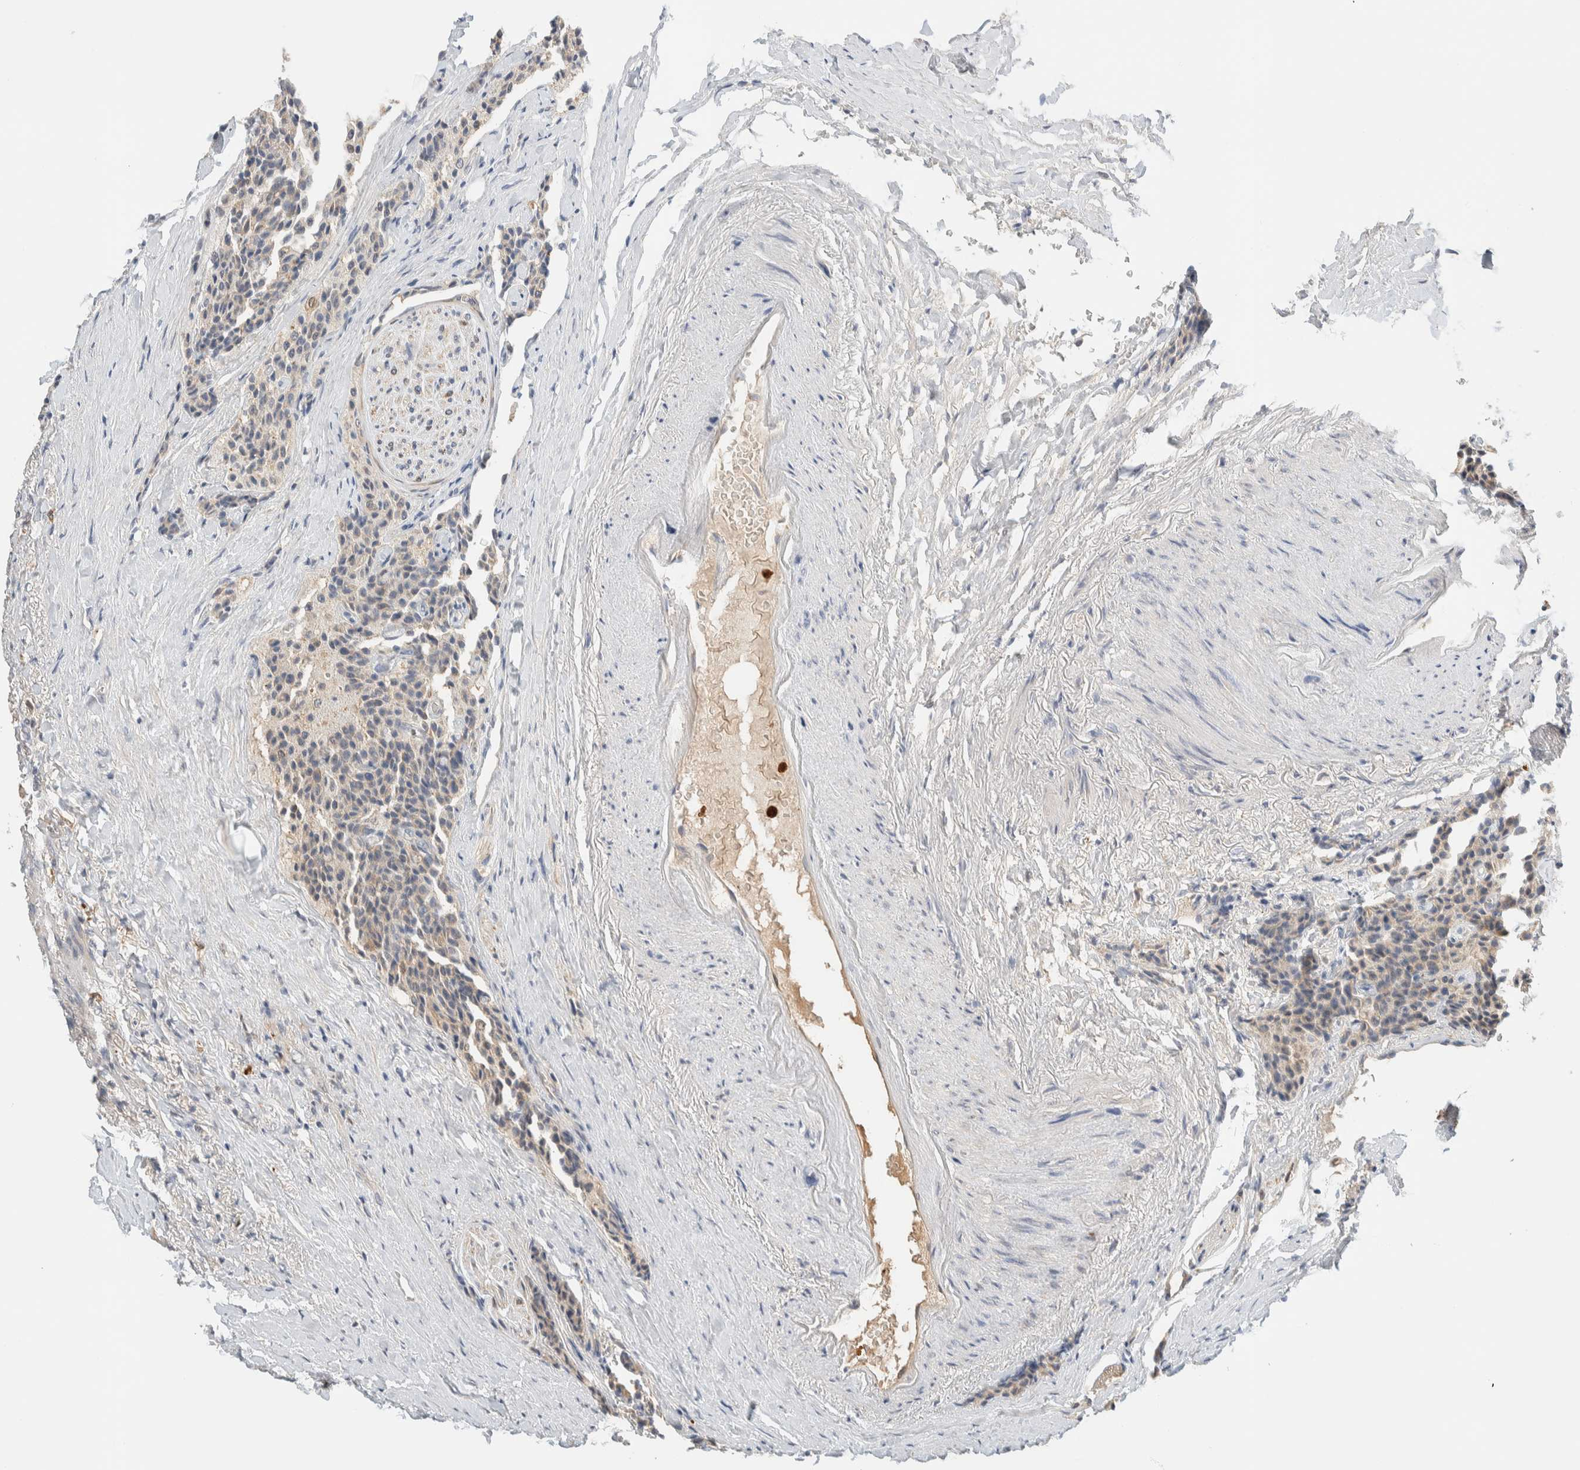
{"staining": {"intensity": "weak", "quantity": "<25%", "location": "cytoplasmic/membranous"}, "tissue": "carcinoid", "cell_type": "Tumor cells", "image_type": "cancer", "snomed": [{"axis": "morphology", "description": "Carcinoid, malignant, NOS"}, {"axis": "topography", "description": "Colon"}], "caption": "DAB immunohistochemical staining of human carcinoid (malignant) shows no significant positivity in tumor cells.", "gene": "SETD4", "patient": {"sex": "female", "age": 61}}